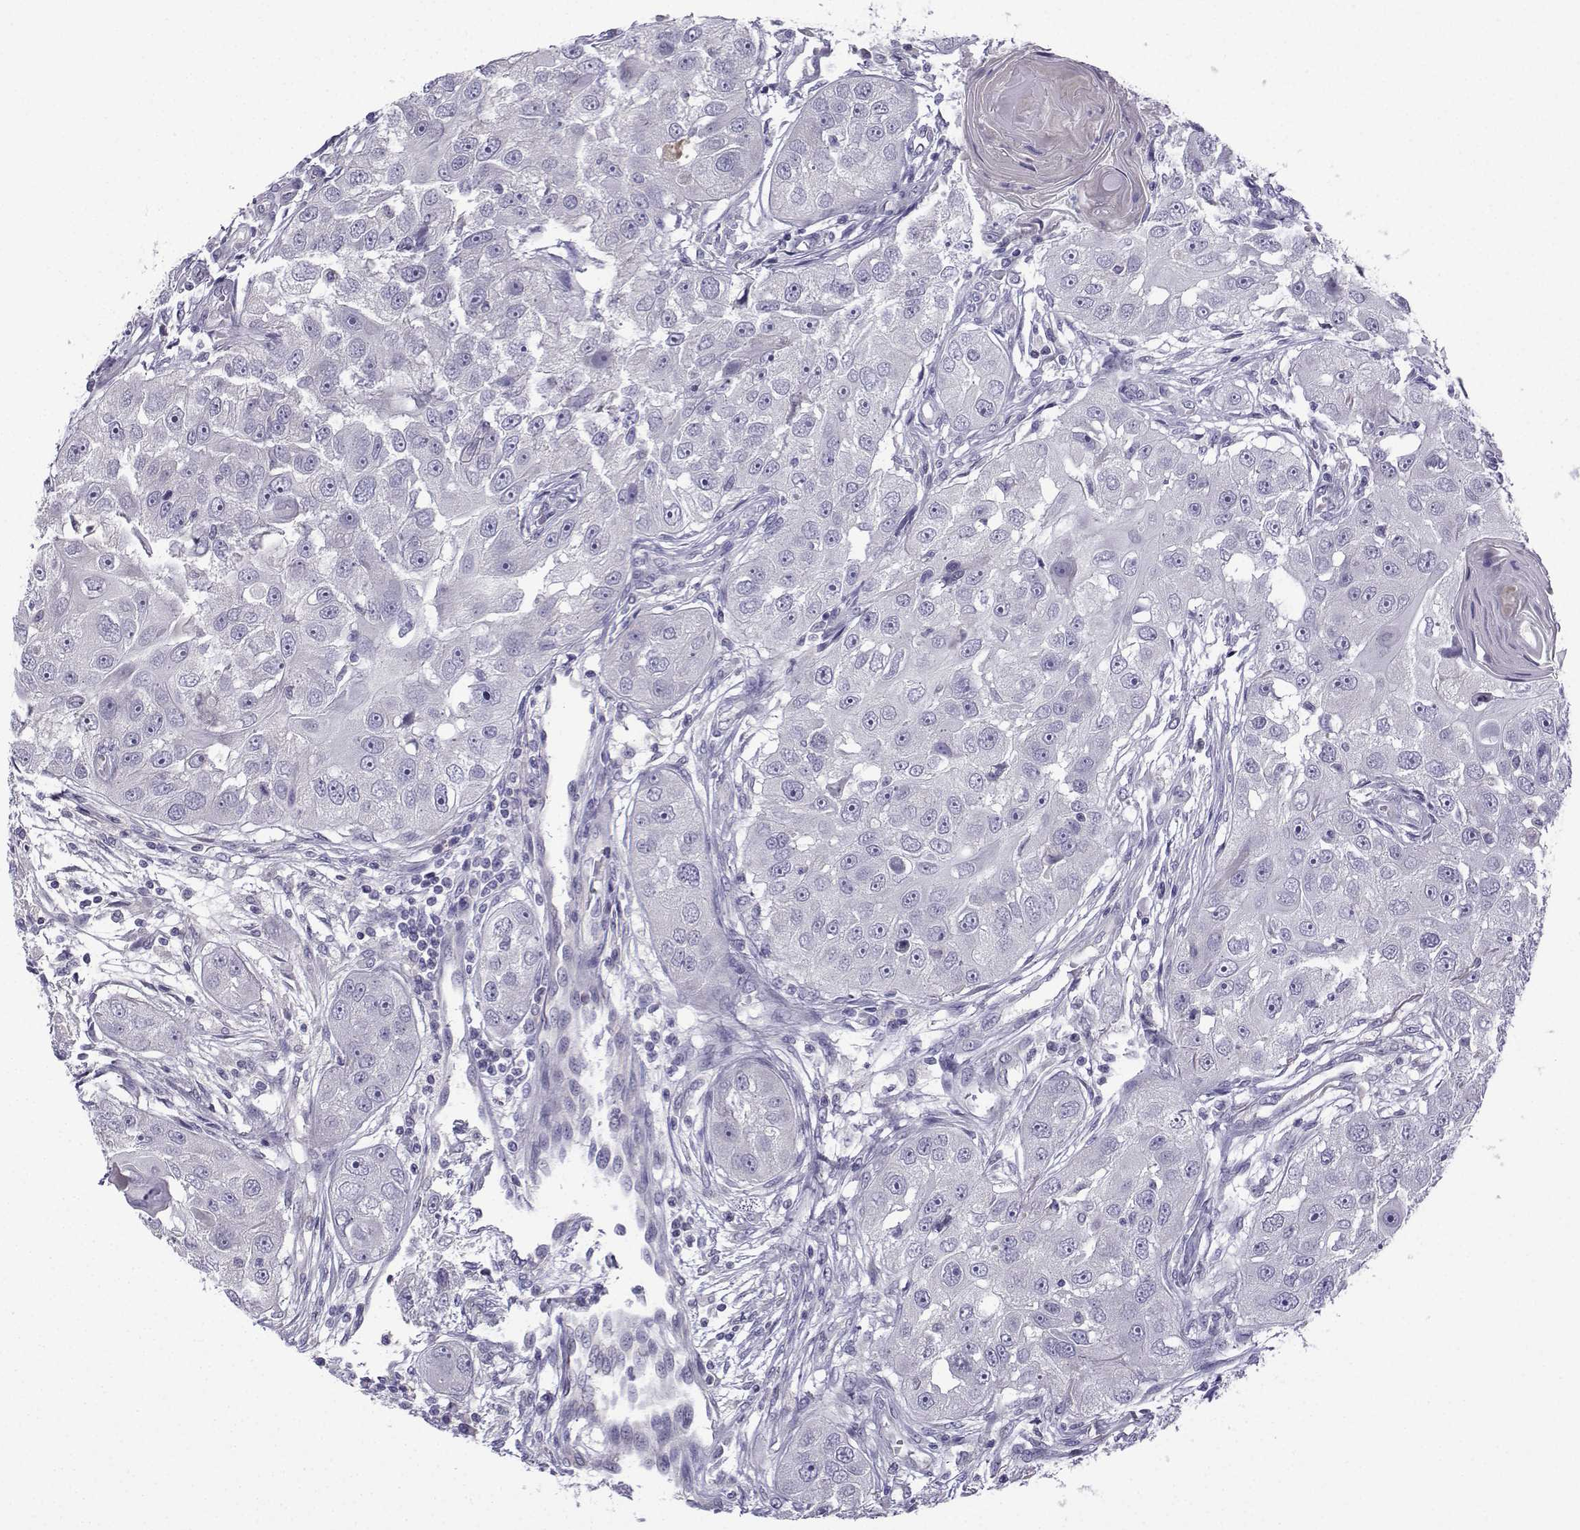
{"staining": {"intensity": "negative", "quantity": "none", "location": "none"}, "tissue": "head and neck cancer", "cell_type": "Tumor cells", "image_type": "cancer", "snomed": [{"axis": "morphology", "description": "Squamous cell carcinoma, NOS"}, {"axis": "topography", "description": "Head-Neck"}], "caption": "A photomicrograph of human head and neck squamous cell carcinoma is negative for staining in tumor cells.", "gene": "SPACA7", "patient": {"sex": "male", "age": 51}}